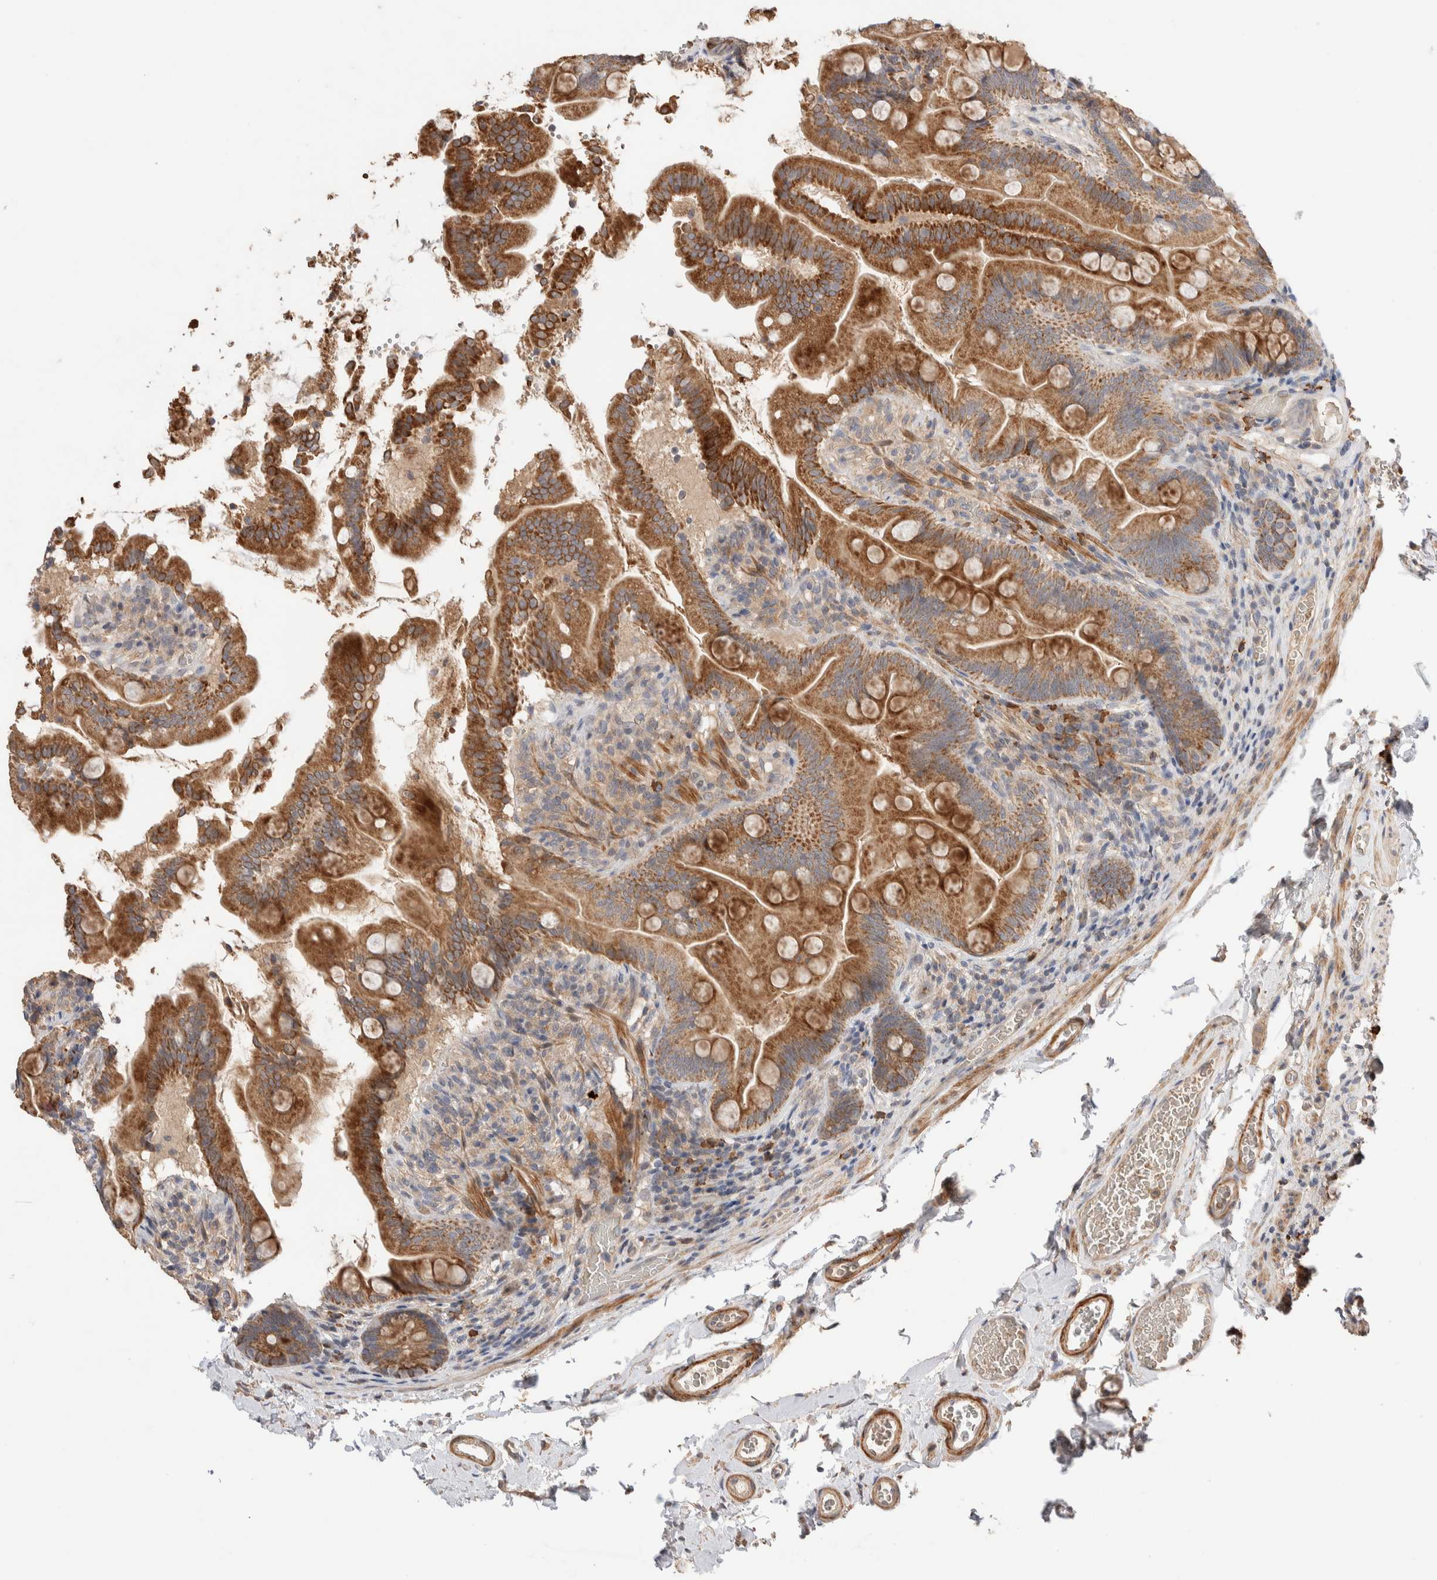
{"staining": {"intensity": "moderate", "quantity": ">75%", "location": "cytoplasmic/membranous"}, "tissue": "small intestine", "cell_type": "Glandular cells", "image_type": "normal", "snomed": [{"axis": "morphology", "description": "Normal tissue, NOS"}, {"axis": "topography", "description": "Small intestine"}], "caption": "Immunohistochemical staining of unremarkable human small intestine demonstrates medium levels of moderate cytoplasmic/membranous positivity in about >75% of glandular cells. The protein is stained brown, and the nuclei are stained in blue (DAB (3,3'-diaminobenzidine) IHC with brightfield microscopy, high magnification).", "gene": "WDR91", "patient": {"sex": "female", "age": 56}}